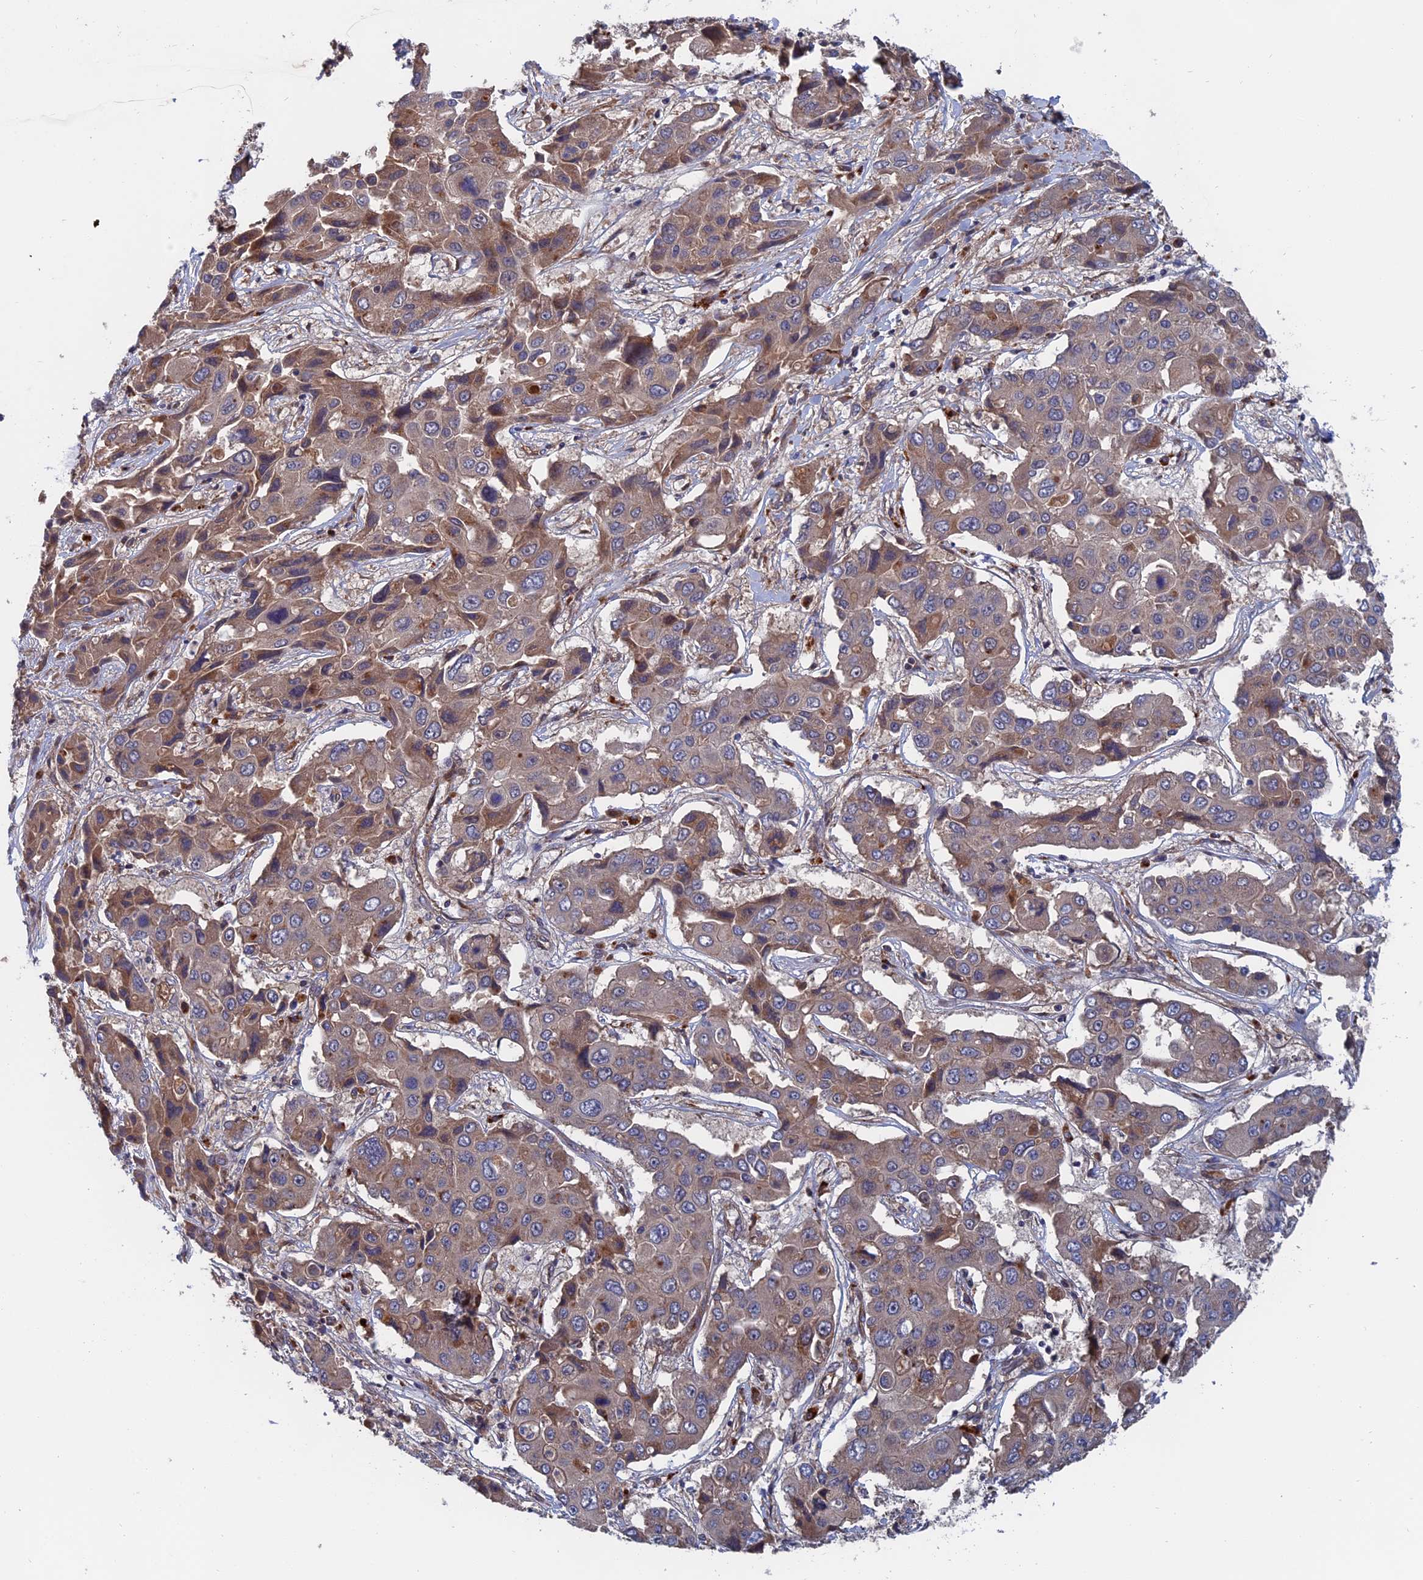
{"staining": {"intensity": "weak", "quantity": "25%-75%", "location": "cytoplasmic/membranous"}, "tissue": "liver cancer", "cell_type": "Tumor cells", "image_type": "cancer", "snomed": [{"axis": "morphology", "description": "Cholangiocarcinoma"}, {"axis": "topography", "description": "Liver"}], "caption": "DAB immunohistochemical staining of human liver cholangiocarcinoma demonstrates weak cytoplasmic/membranous protein staining in approximately 25%-75% of tumor cells. Nuclei are stained in blue.", "gene": "TRAPPC2L", "patient": {"sex": "male", "age": 67}}